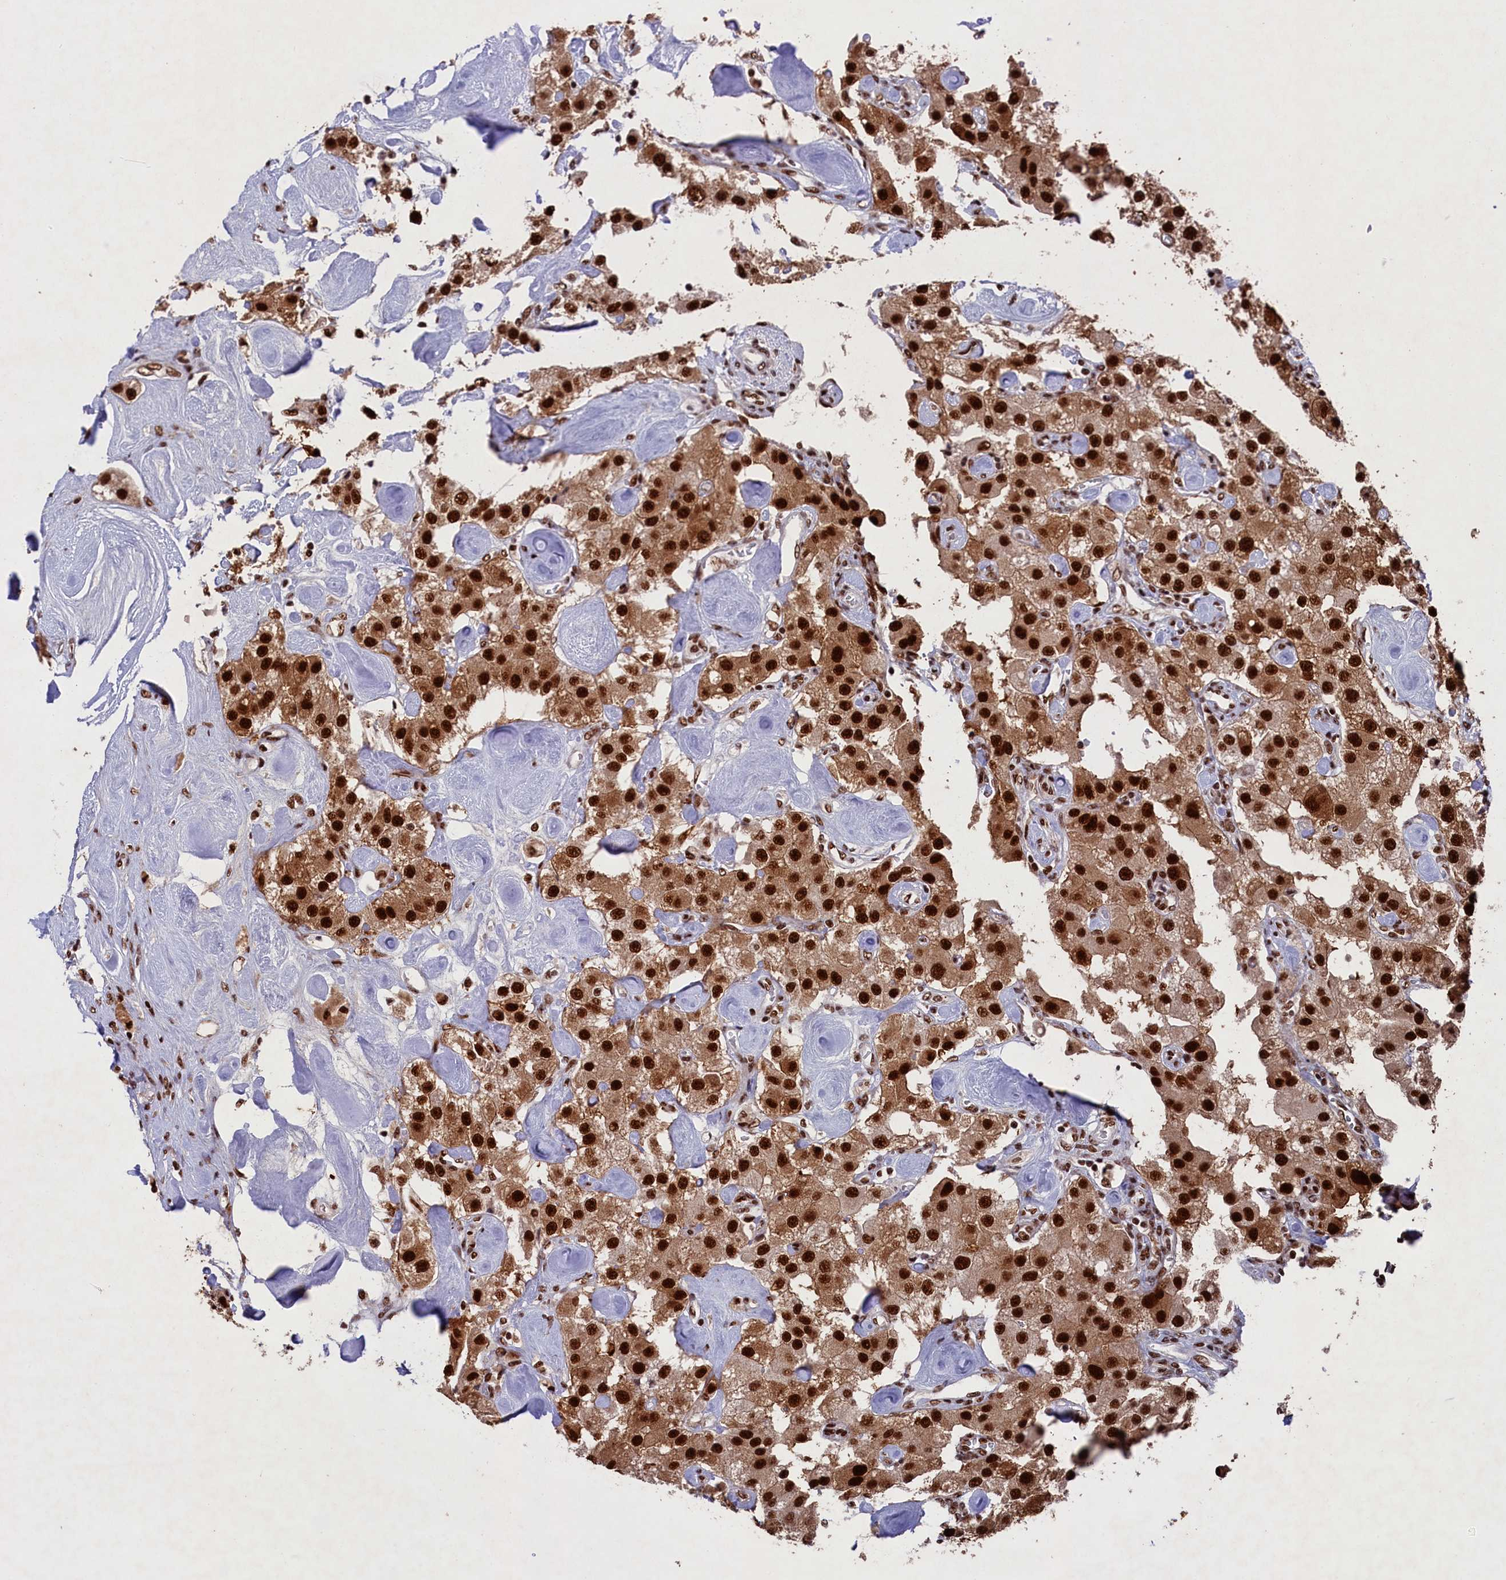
{"staining": {"intensity": "strong", "quantity": ">75%", "location": "nuclear"}, "tissue": "carcinoid", "cell_type": "Tumor cells", "image_type": "cancer", "snomed": [{"axis": "morphology", "description": "Carcinoid, malignant, NOS"}, {"axis": "topography", "description": "Pancreas"}], "caption": "Approximately >75% of tumor cells in human malignant carcinoid reveal strong nuclear protein staining as visualized by brown immunohistochemical staining.", "gene": "PRPF31", "patient": {"sex": "male", "age": 41}}